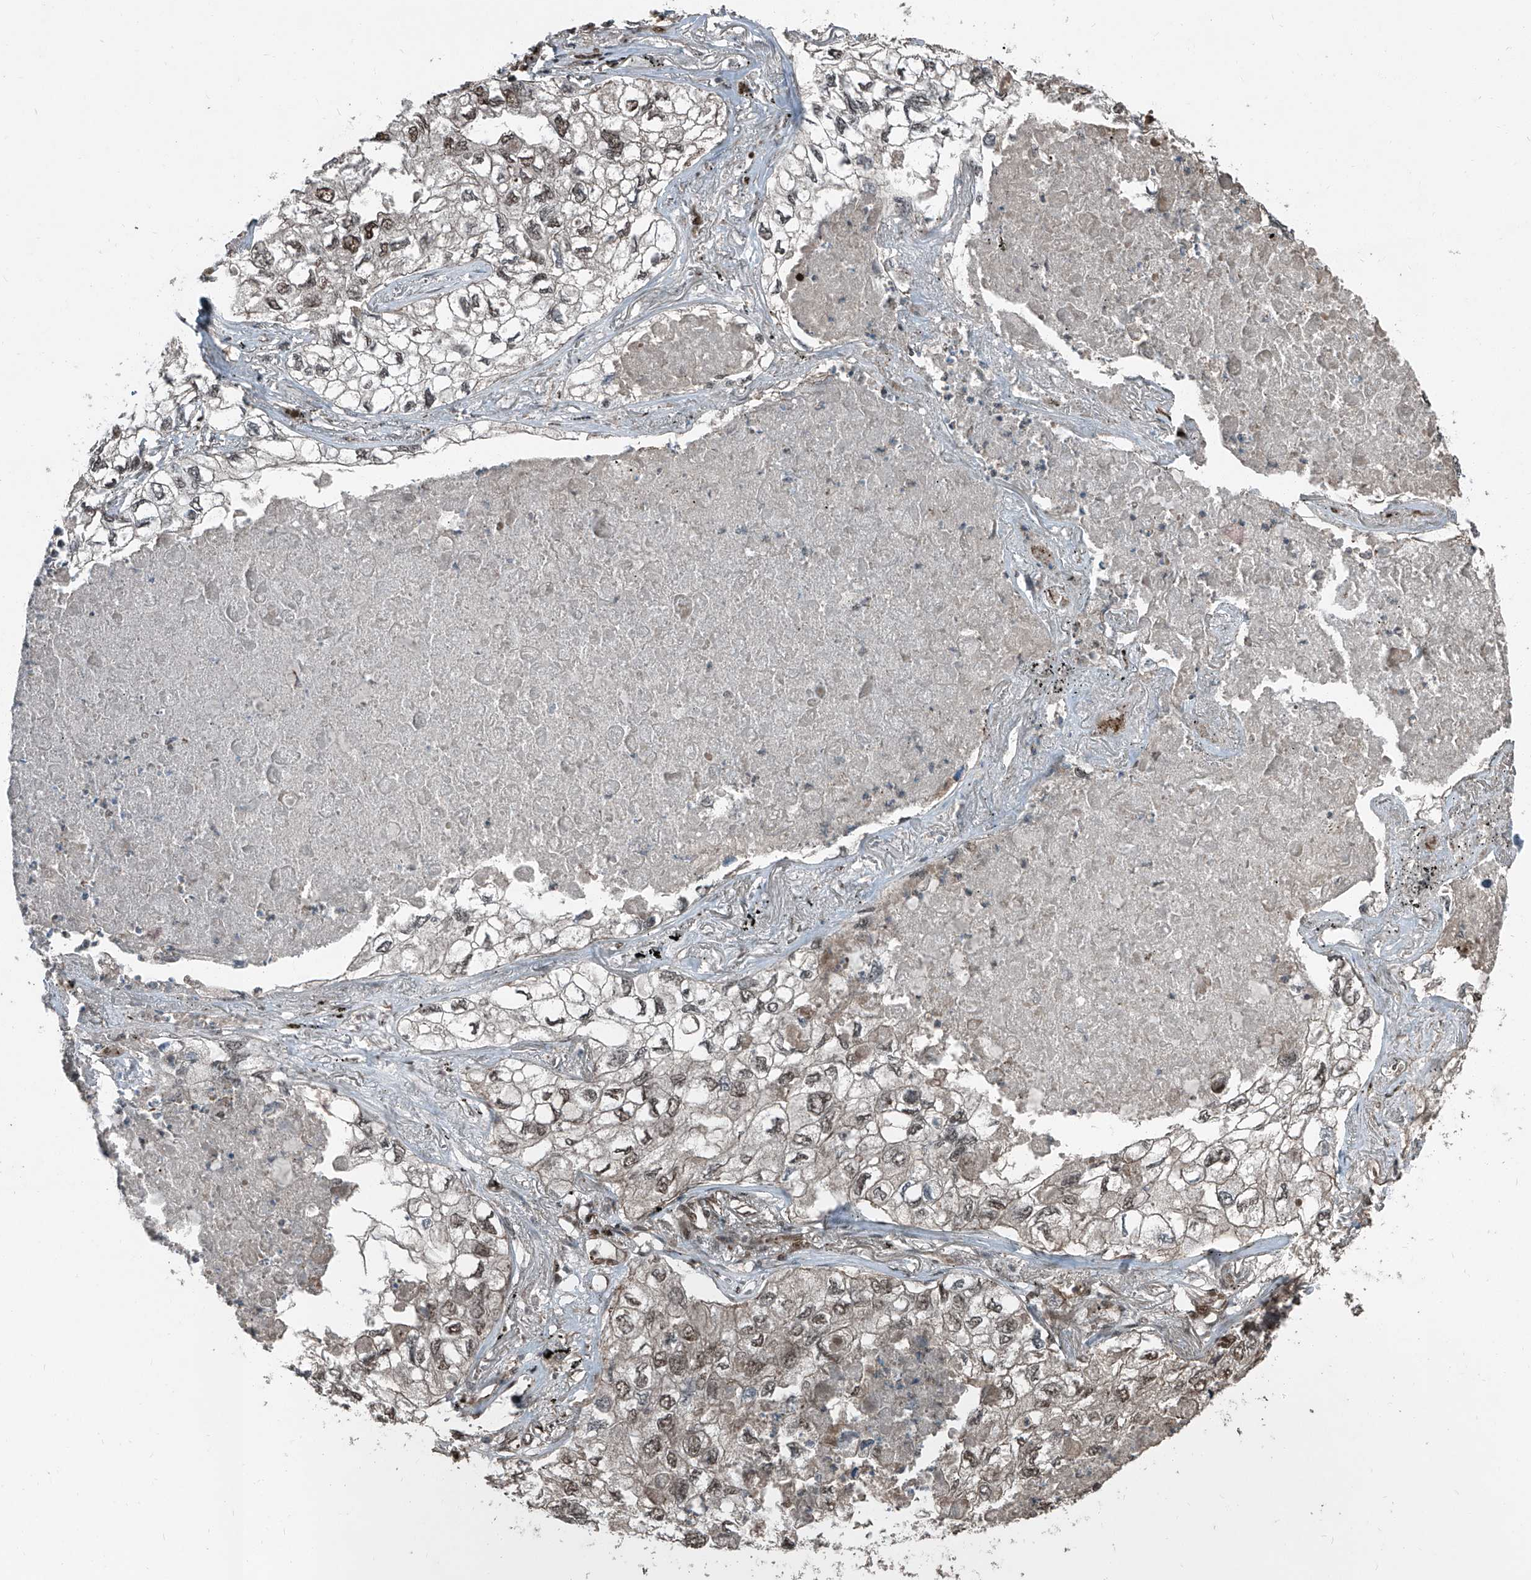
{"staining": {"intensity": "moderate", "quantity": ">75%", "location": "nuclear"}, "tissue": "lung cancer", "cell_type": "Tumor cells", "image_type": "cancer", "snomed": [{"axis": "morphology", "description": "Adenocarcinoma, NOS"}, {"axis": "topography", "description": "Lung"}], "caption": "Immunohistochemical staining of human lung cancer (adenocarcinoma) shows medium levels of moderate nuclear positivity in approximately >75% of tumor cells. Nuclei are stained in blue.", "gene": "ZNF570", "patient": {"sex": "male", "age": 65}}